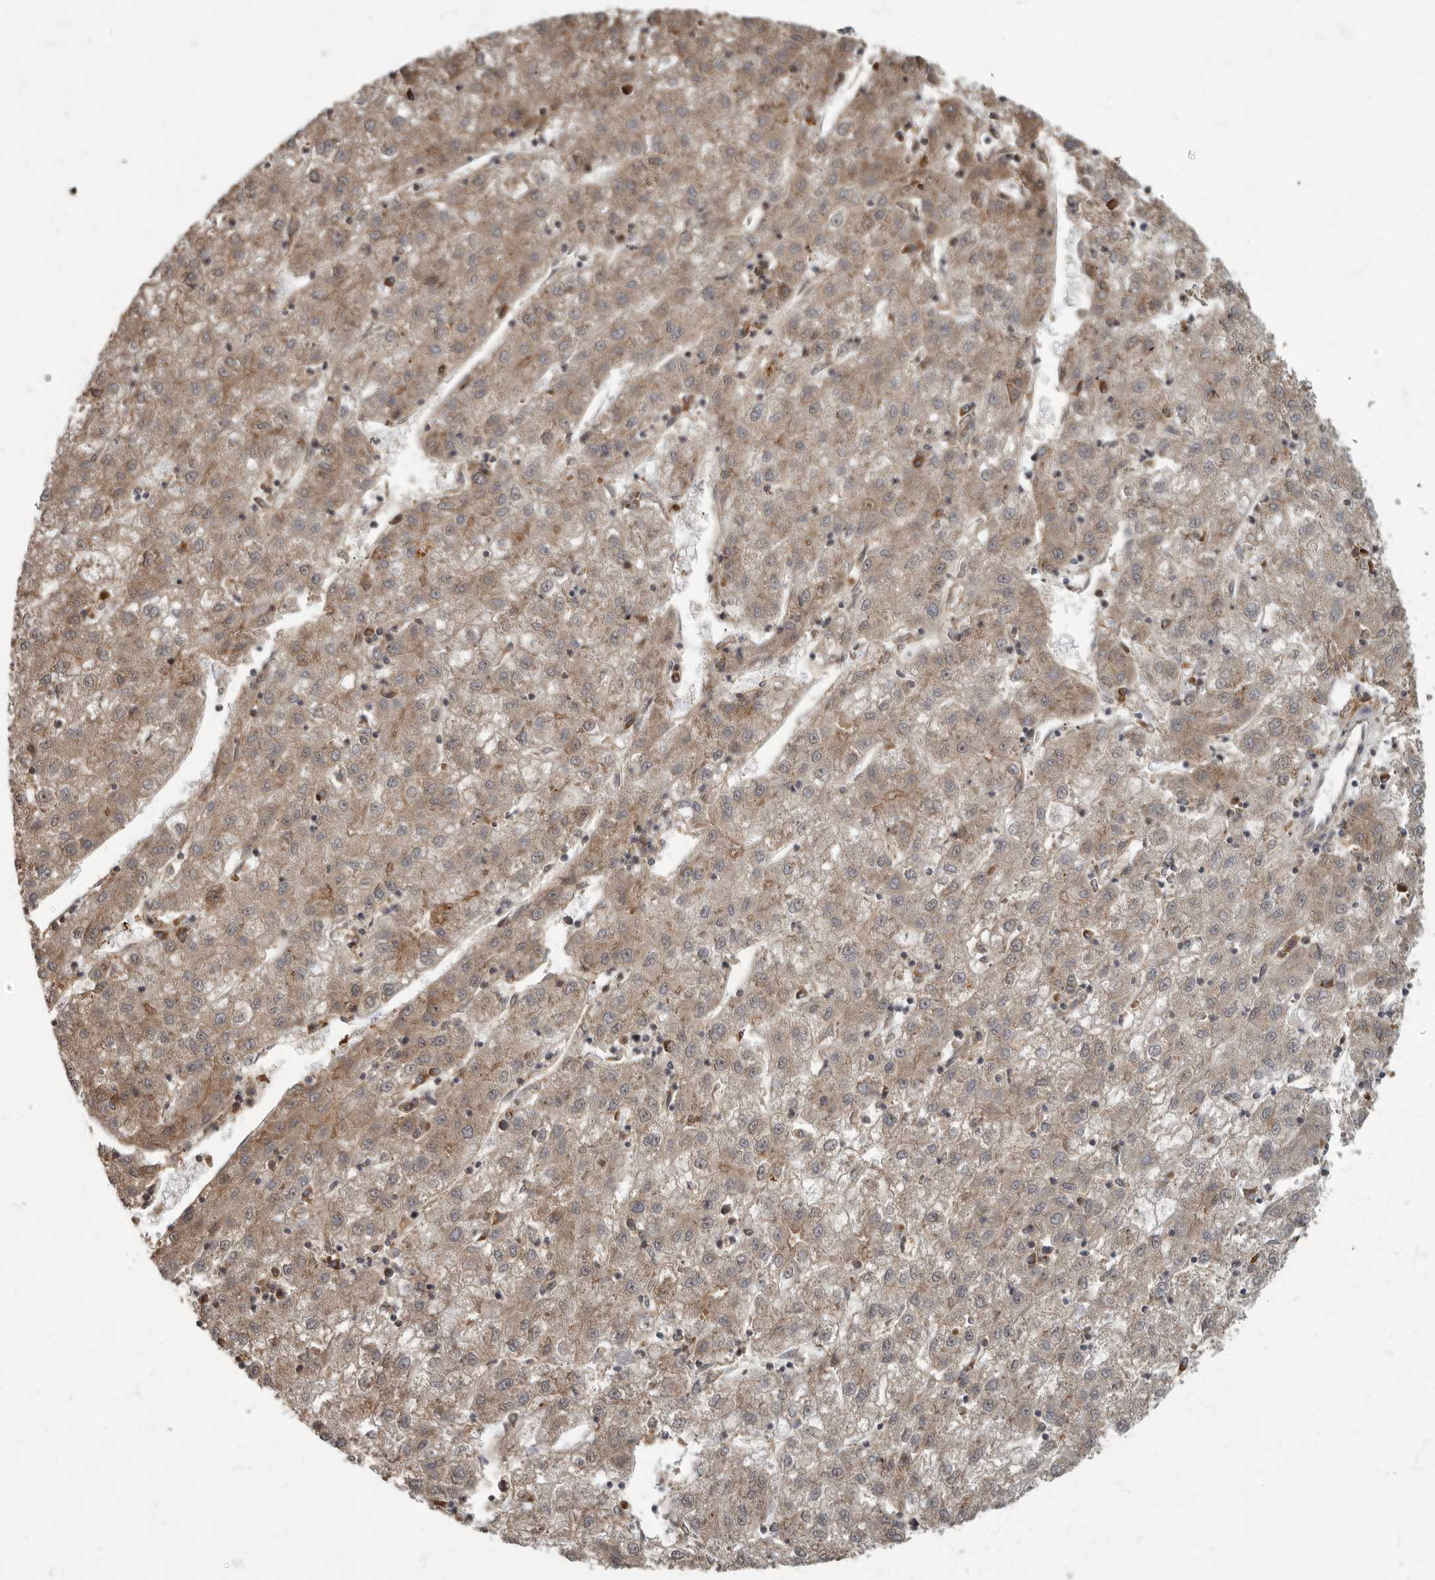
{"staining": {"intensity": "strong", "quantity": "<25%", "location": "cytoplasmic/membranous"}, "tissue": "liver cancer", "cell_type": "Tumor cells", "image_type": "cancer", "snomed": [{"axis": "morphology", "description": "Carcinoma, Hepatocellular, NOS"}, {"axis": "topography", "description": "Liver"}], "caption": "Immunohistochemical staining of human liver cancer shows strong cytoplasmic/membranous protein positivity in approximately <25% of tumor cells.", "gene": "DAAM1", "patient": {"sex": "male", "age": 72}}